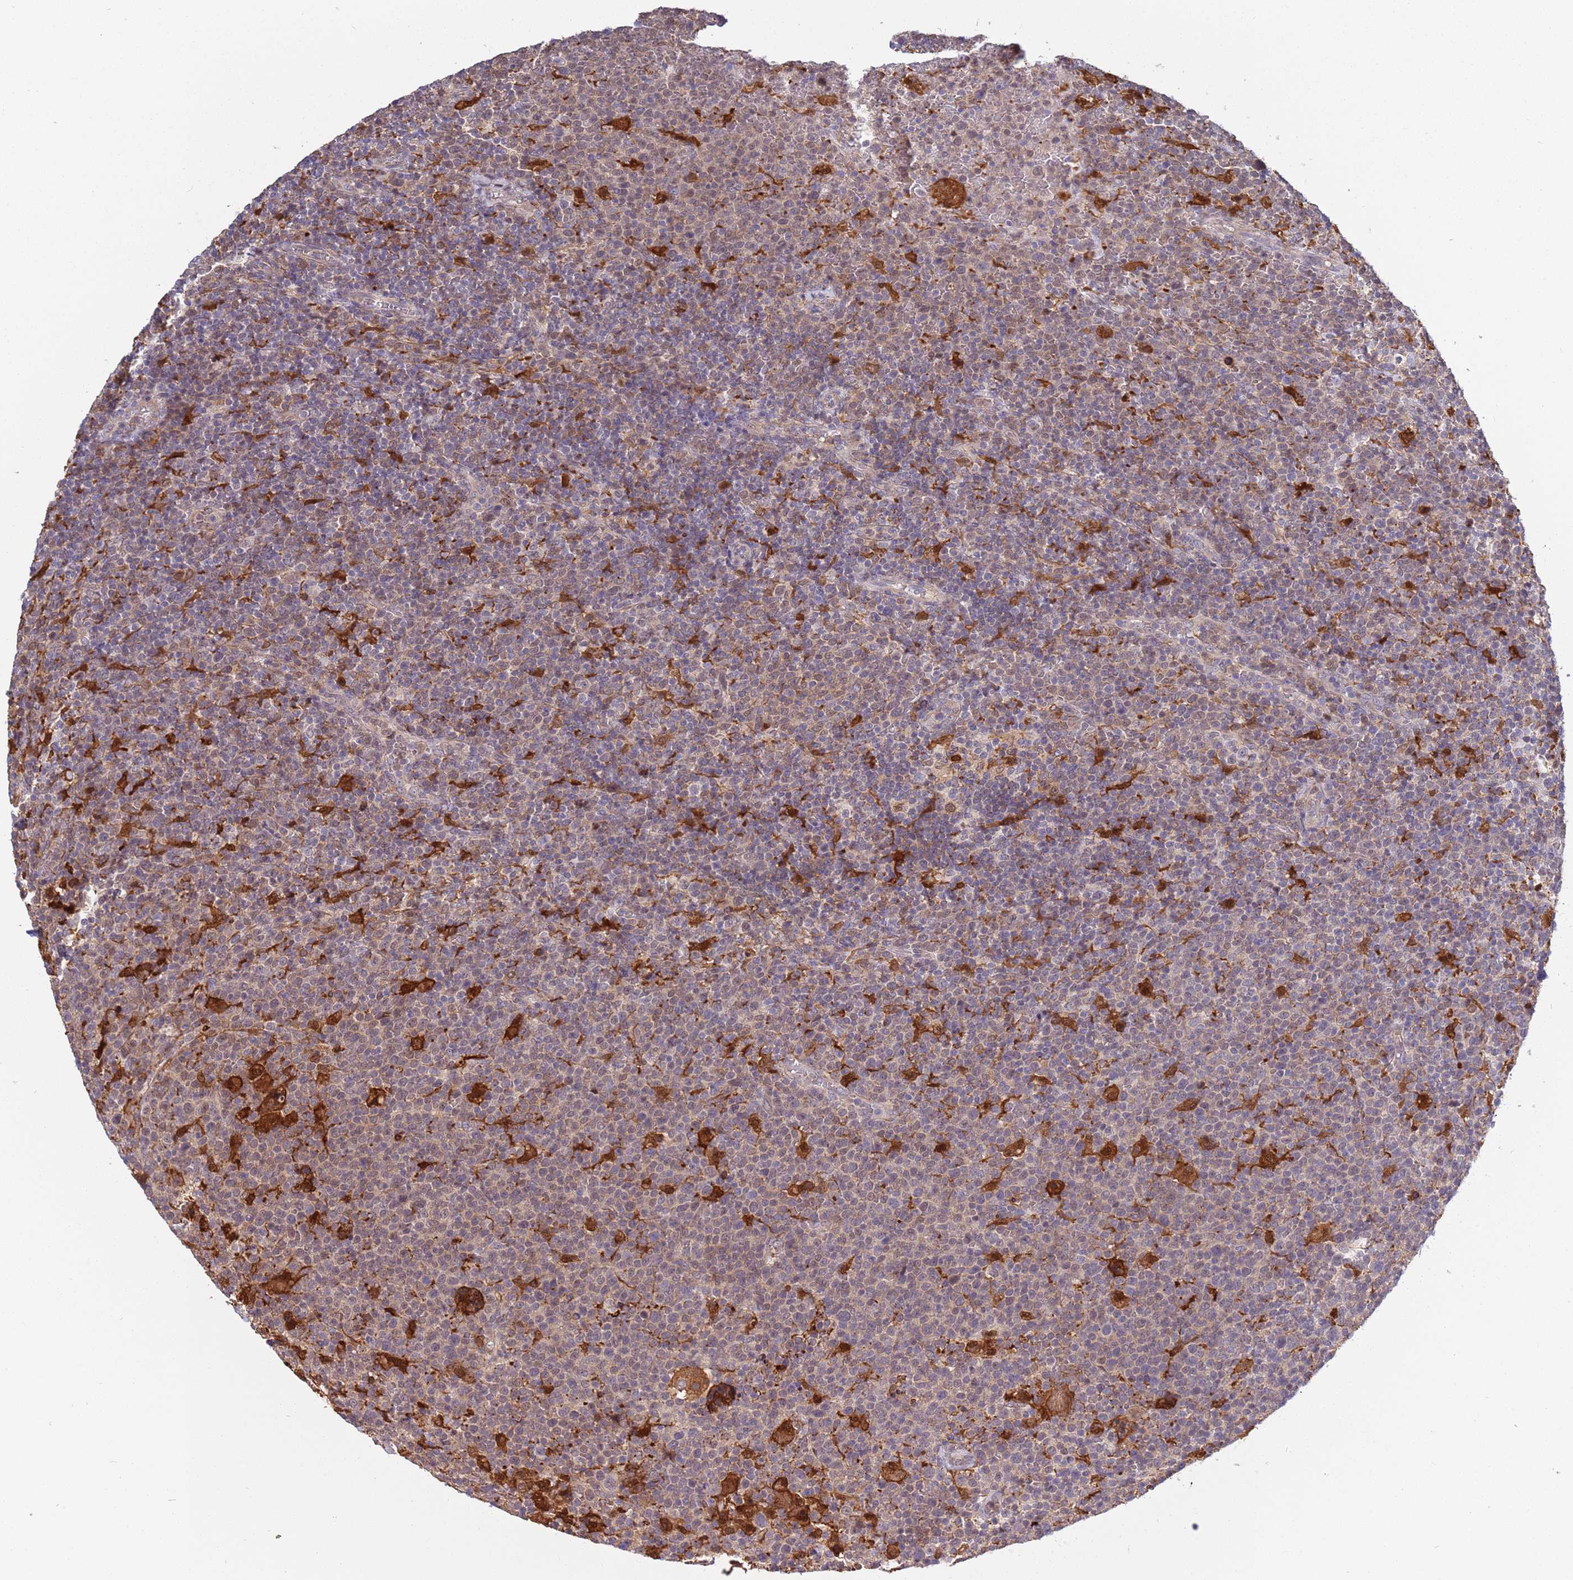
{"staining": {"intensity": "negative", "quantity": "none", "location": "none"}, "tissue": "lymphoma", "cell_type": "Tumor cells", "image_type": "cancer", "snomed": [{"axis": "morphology", "description": "Malignant lymphoma, non-Hodgkin's type, High grade"}, {"axis": "topography", "description": "Lymph node"}], "caption": "DAB immunohistochemical staining of human lymphoma demonstrates no significant expression in tumor cells.", "gene": "CCNJL", "patient": {"sex": "male", "age": 61}}